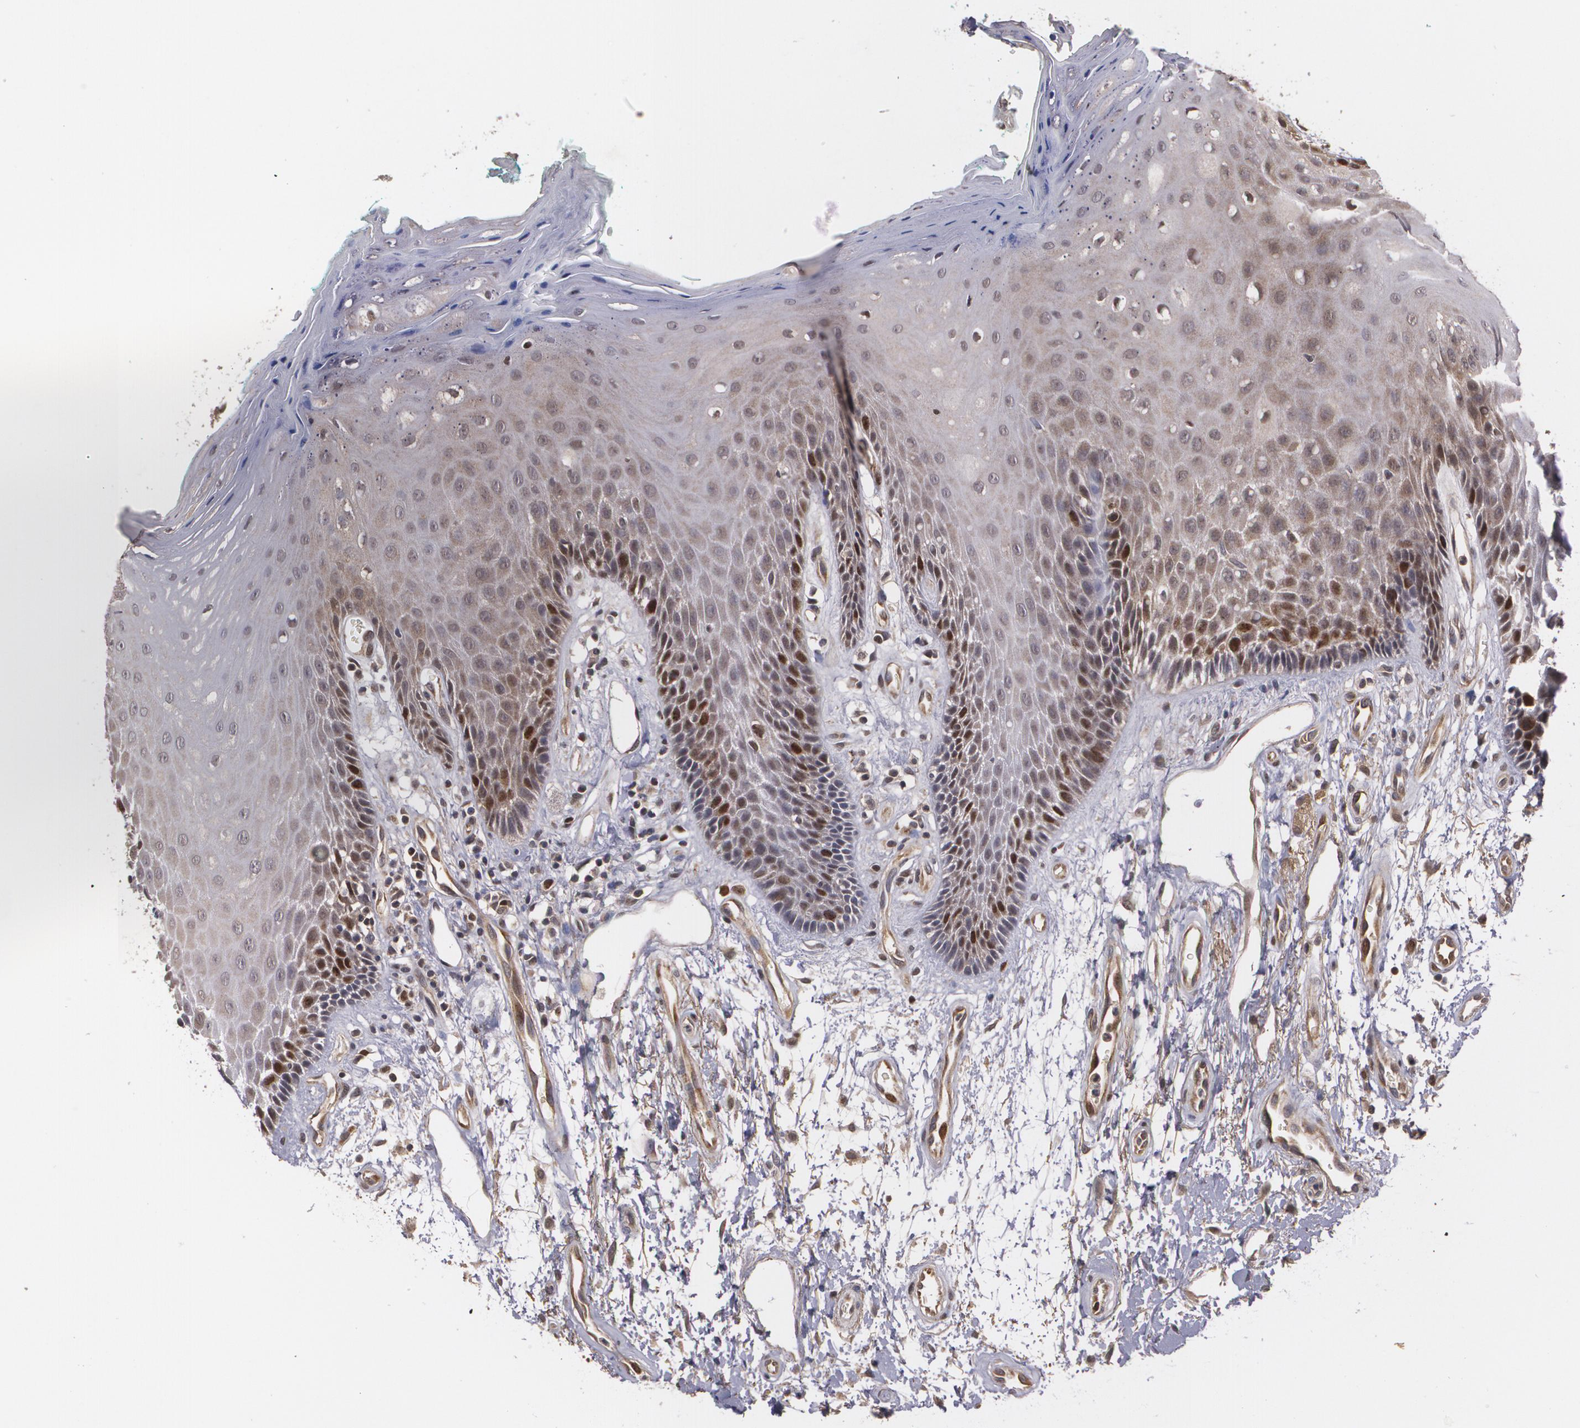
{"staining": {"intensity": "moderate", "quantity": "25%-75%", "location": "cytoplasmic/membranous,nuclear"}, "tissue": "oral mucosa", "cell_type": "Squamous epithelial cells", "image_type": "normal", "snomed": [{"axis": "morphology", "description": "Normal tissue, NOS"}, {"axis": "morphology", "description": "Squamous cell carcinoma, NOS"}, {"axis": "topography", "description": "Skeletal muscle"}, {"axis": "topography", "description": "Oral tissue"}, {"axis": "topography", "description": "Head-Neck"}], "caption": "The immunohistochemical stain shows moderate cytoplasmic/membranous,nuclear positivity in squamous epithelial cells of benign oral mucosa. The staining was performed using DAB, with brown indicating positive protein expression. Nuclei are stained blue with hematoxylin.", "gene": "BRCA1", "patient": {"sex": "female", "age": 84}}